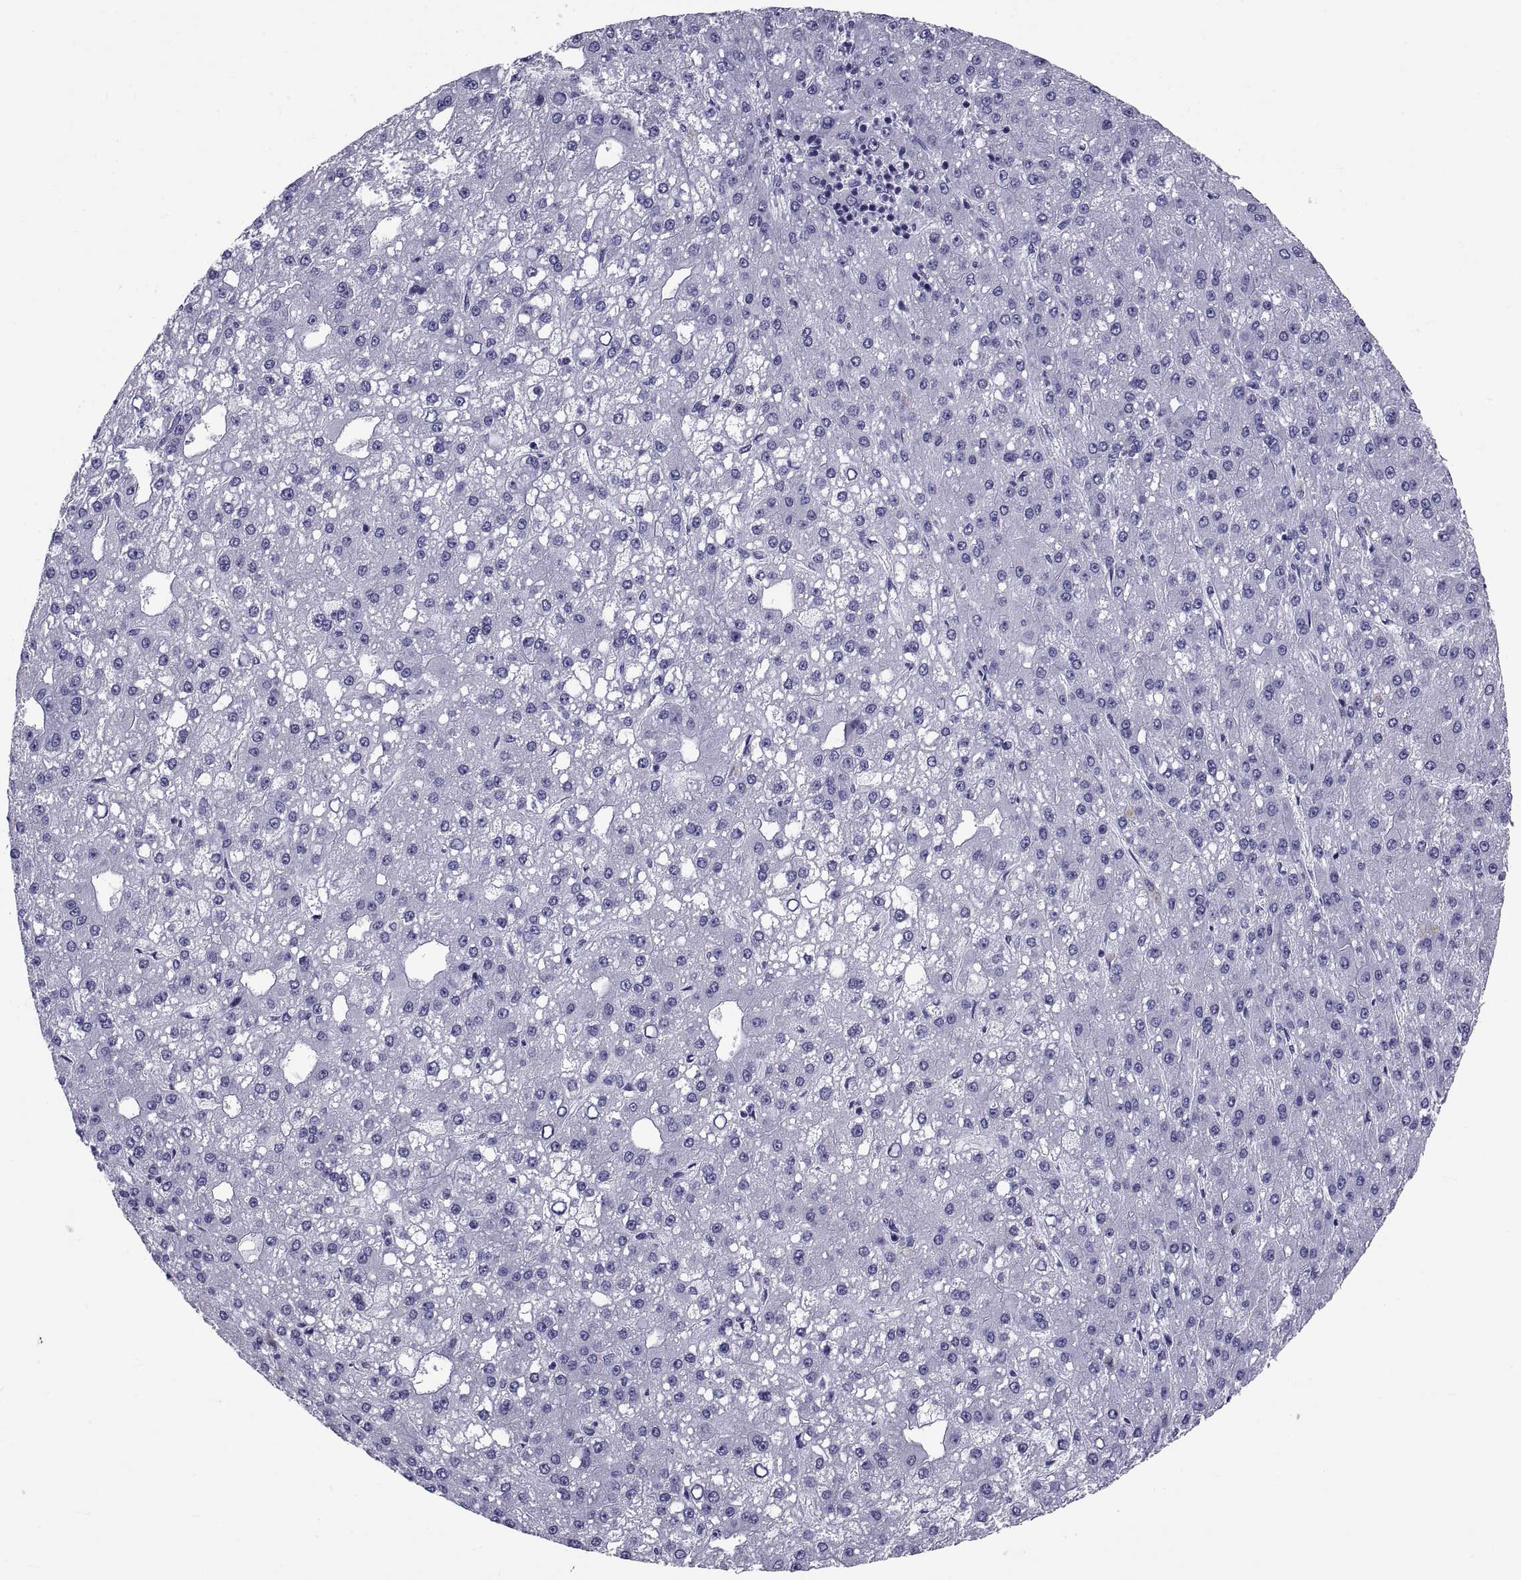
{"staining": {"intensity": "negative", "quantity": "none", "location": "none"}, "tissue": "liver cancer", "cell_type": "Tumor cells", "image_type": "cancer", "snomed": [{"axis": "morphology", "description": "Carcinoma, Hepatocellular, NOS"}, {"axis": "topography", "description": "Liver"}], "caption": "Protein analysis of hepatocellular carcinoma (liver) demonstrates no significant positivity in tumor cells.", "gene": "TGFBR3L", "patient": {"sex": "male", "age": 67}}